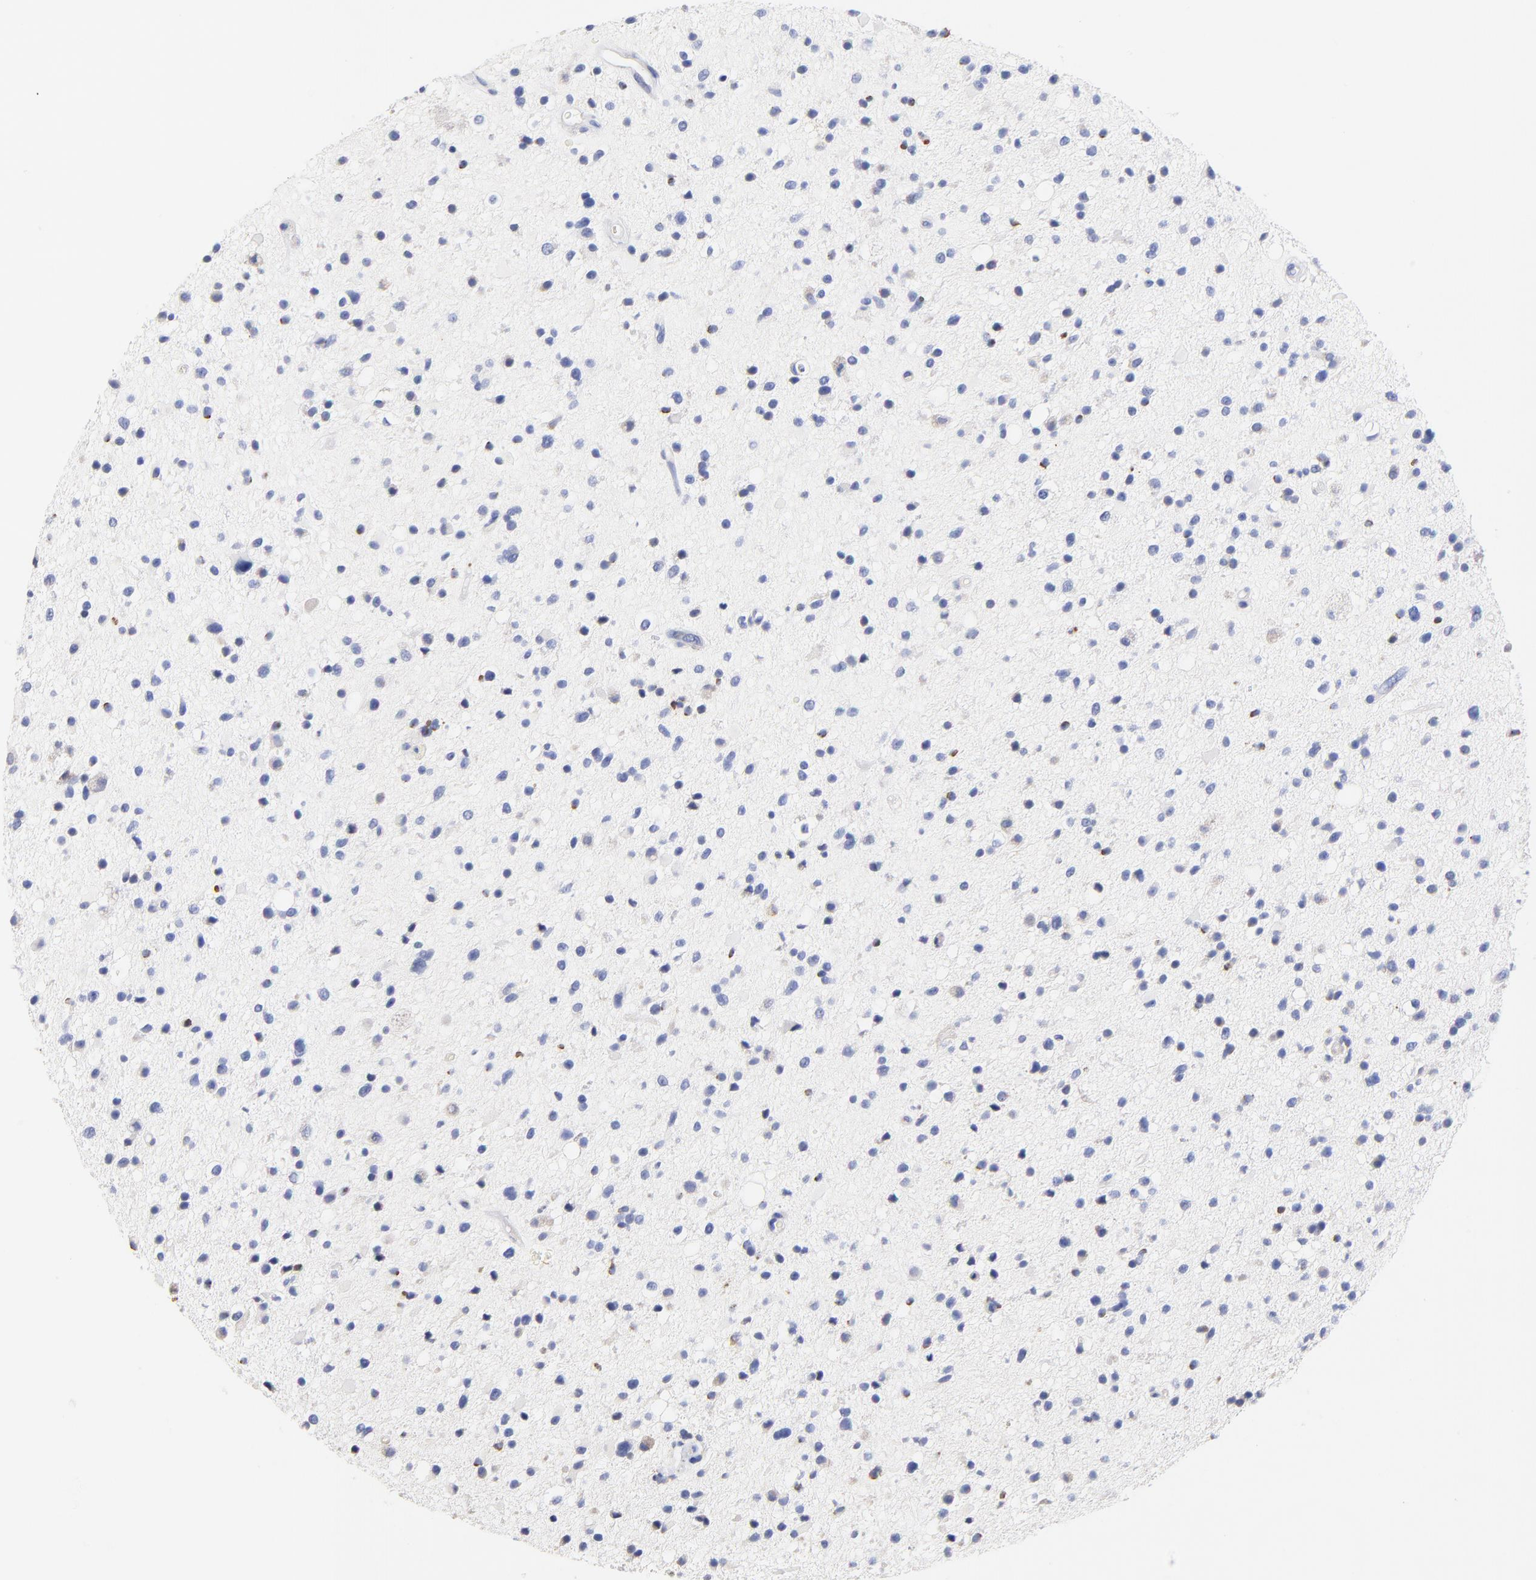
{"staining": {"intensity": "weak", "quantity": "<25%", "location": "cytoplasmic/membranous"}, "tissue": "glioma", "cell_type": "Tumor cells", "image_type": "cancer", "snomed": [{"axis": "morphology", "description": "Glioma, malignant, High grade"}, {"axis": "topography", "description": "Brain"}], "caption": "Immunohistochemistry micrograph of neoplastic tissue: glioma stained with DAB (3,3'-diaminobenzidine) shows no significant protein positivity in tumor cells.", "gene": "LAX1", "patient": {"sex": "male", "age": 33}}